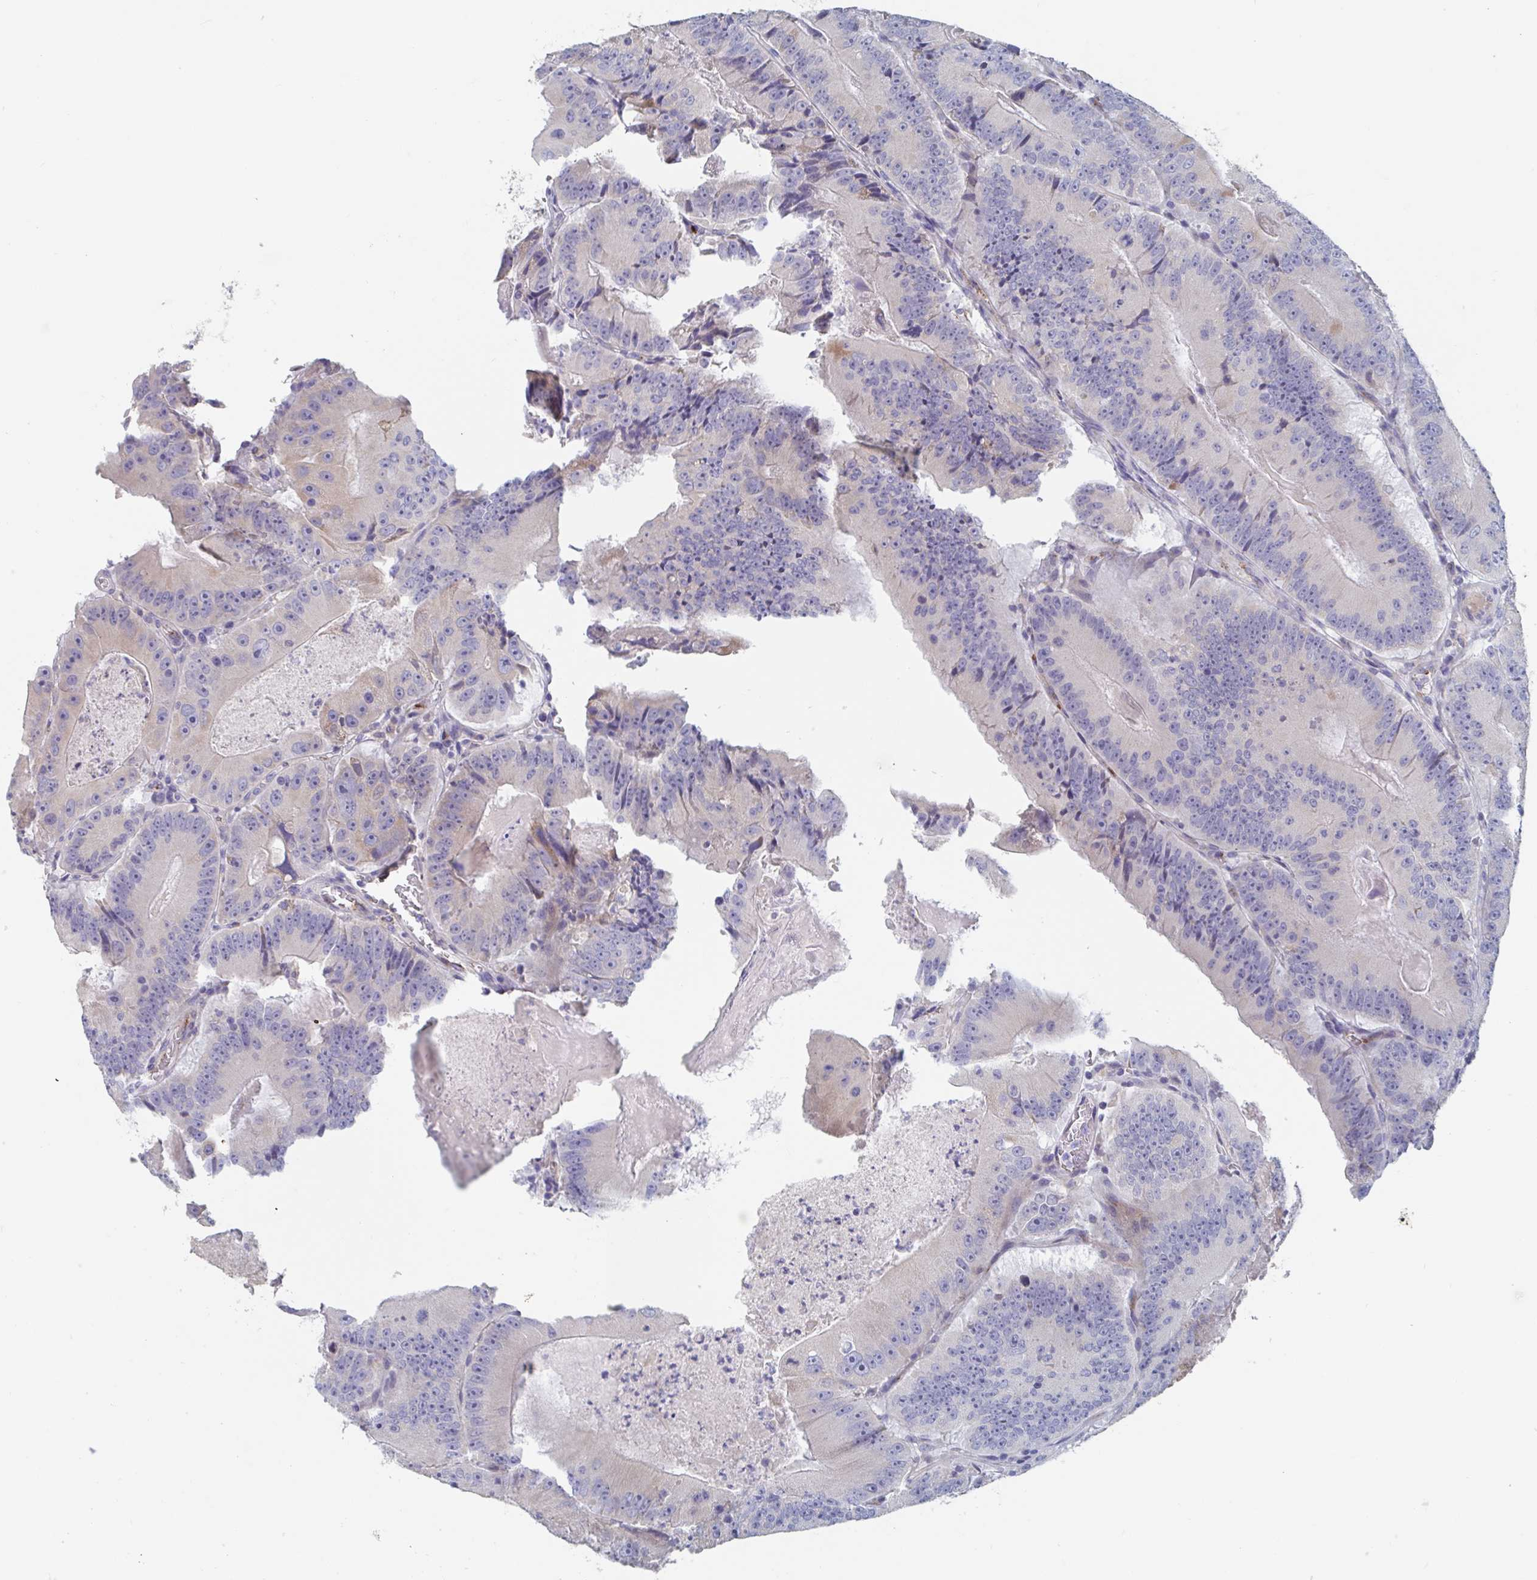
{"staining": {"intensity": "negative", "quantity": "none", "location": "none"}, "tissue": "colorectal cancer", "cell_type": "Tumor cells", "image_type": "cancer", "snomed": [{"axis": "morphology", "description": "Adenocarcinoma, NOS"}, {"axis": "topography", "description": "Colon"}], "caption": "Immunohistochemistry (IHC) image of neoplastic tissue: human colorectal adenocarcinoma stained with DAB (3,3'-diaminobenzidine) demonstrates no significant protein expression in tumor cells. (Stains: DAB immunohistochemistry with hematoxylin counter stain, Microscopy: brightfield microscopy at high magnification).", "gene": "ABHD16A", "patient": {"sex": "female", "age": 86}}